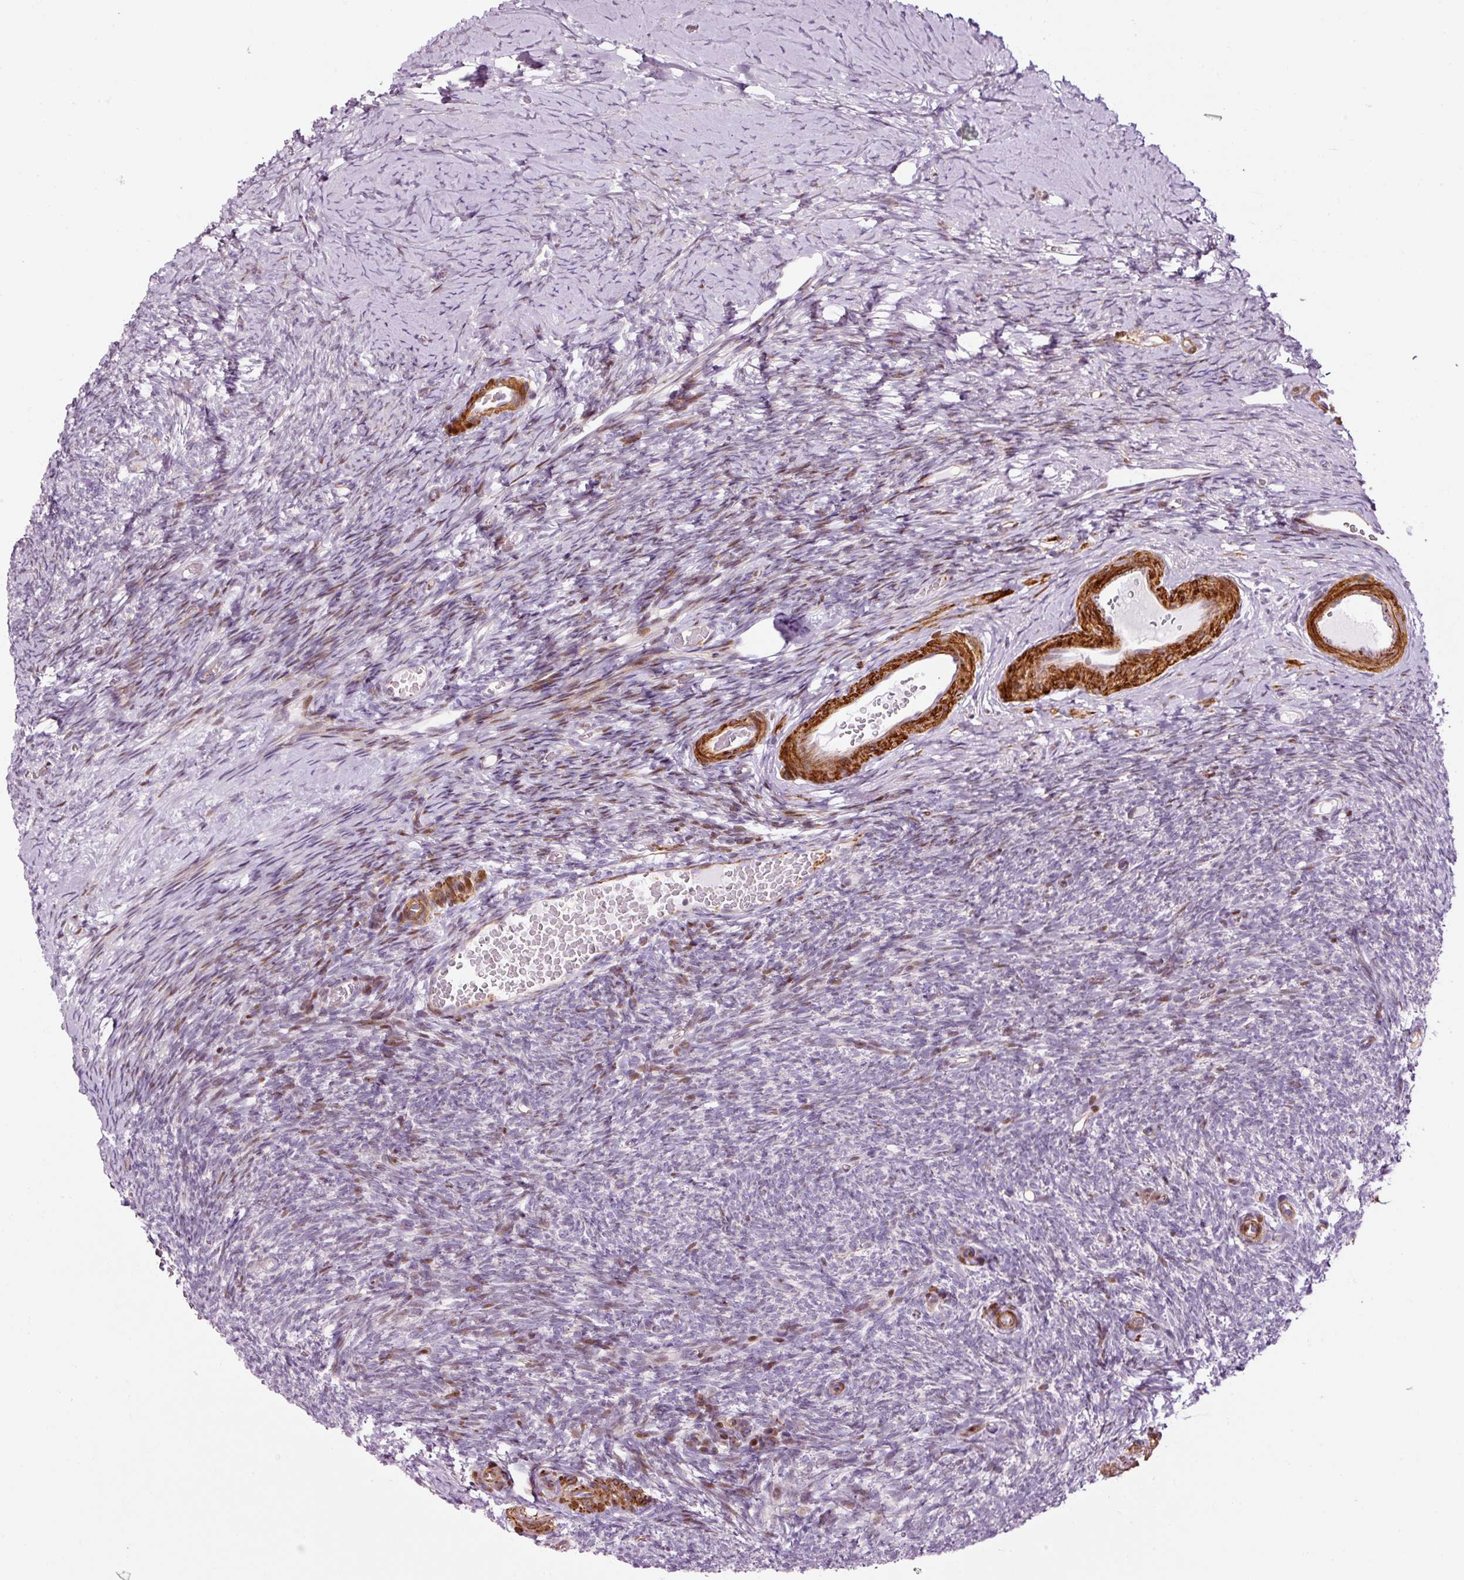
{"staining": {"intensity": "negative", "quantity": "none", "location": "none"}, "tissue": "ovary", "cell_type": "Follicle cells", "image_type": "normal", "snomed": [{"axis": "morphology", "description": "Normal tissue, NOS"}, {"axis": "topography", "description": "Ovary"}], "caption": "Immunohistochemical staining of normal human ovary reveals no significant staining in follicle cells.", "gene": "ANKRD20A1", "patient": {"sex": "female", "age": 39}}